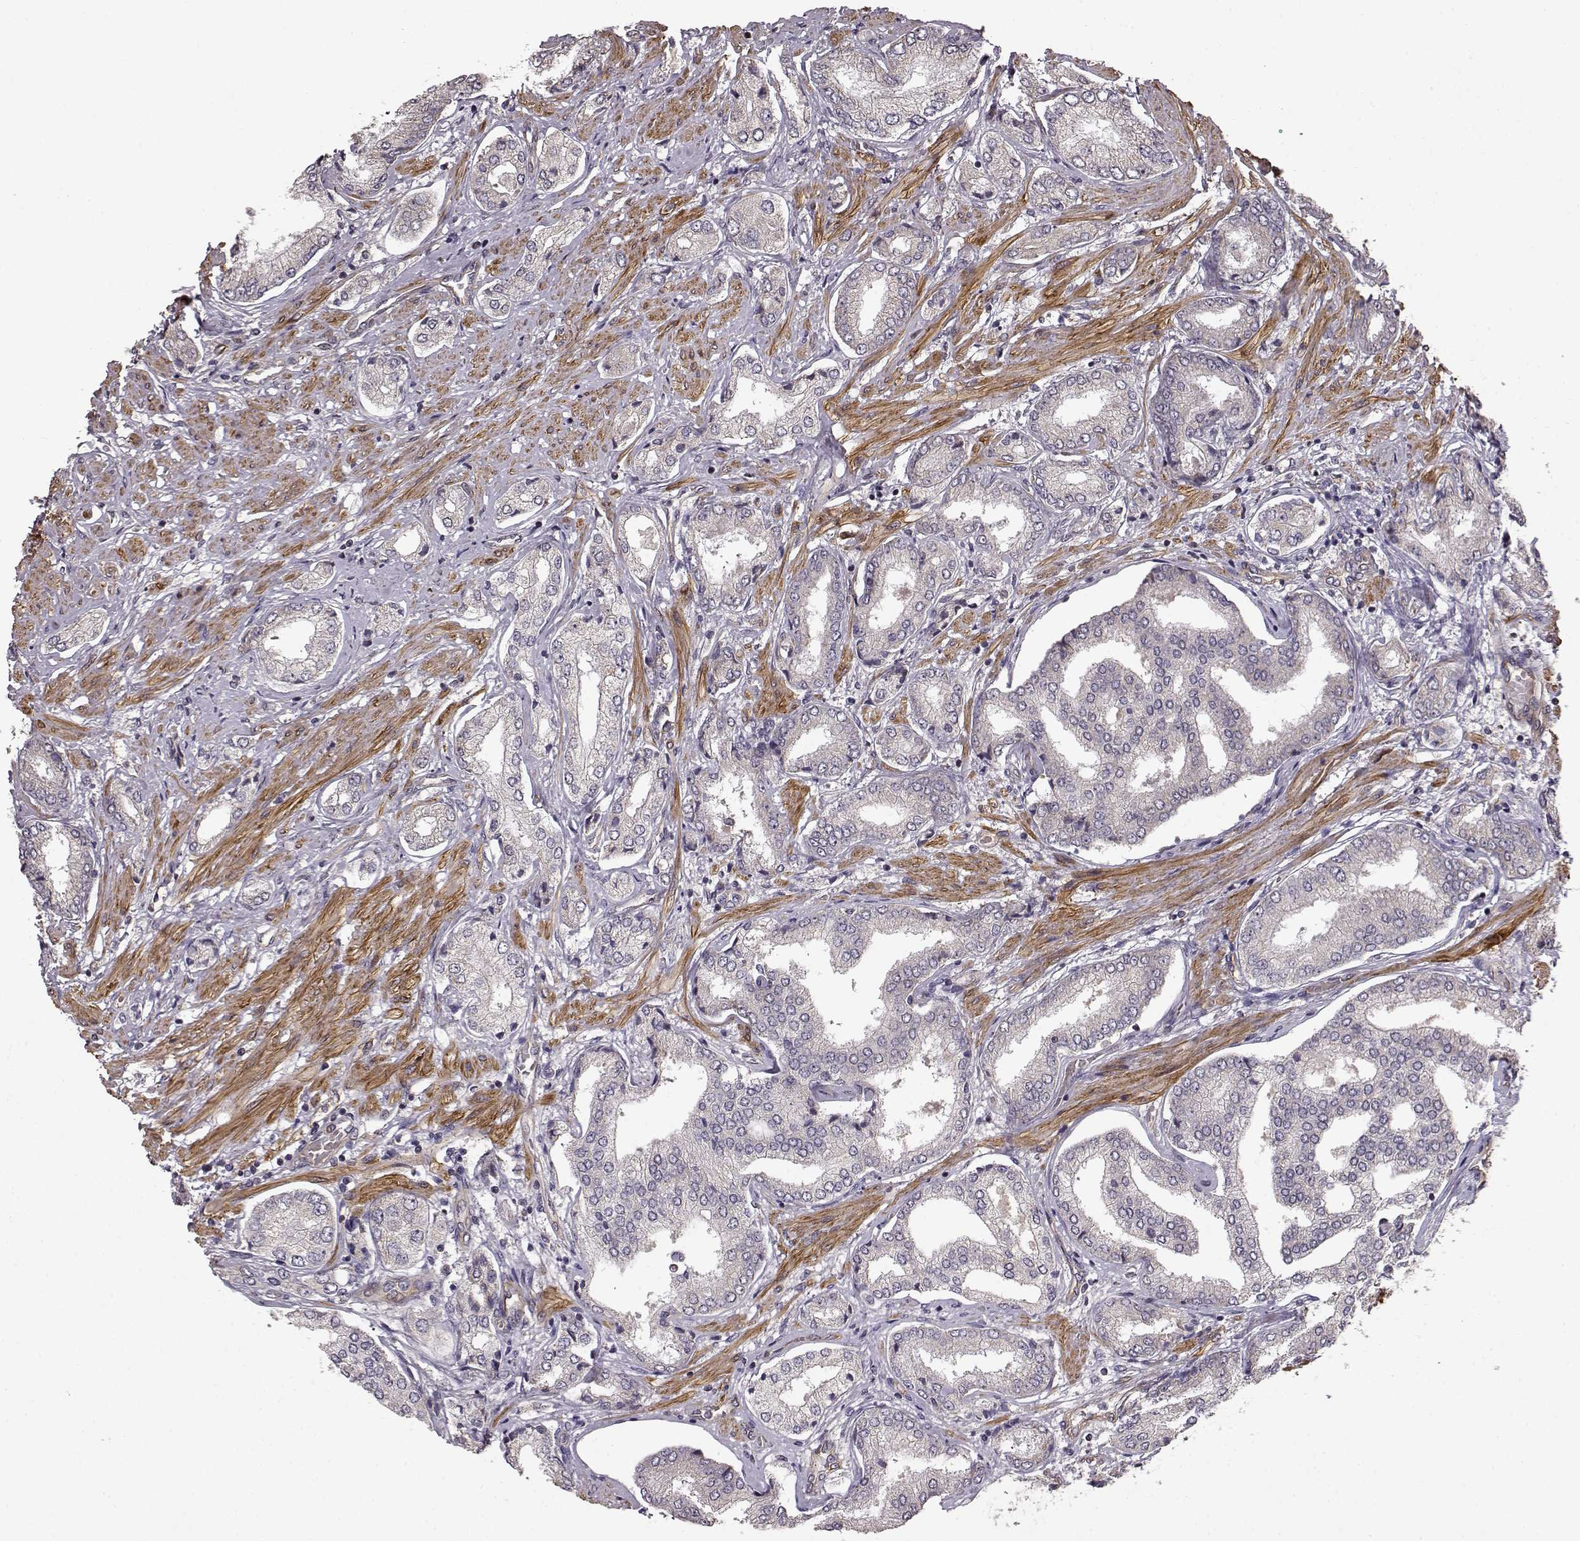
{"staining": {"intensity": "negative", "quantity": "none", "location": "none"}, "tissue": "prostate cancer", "cell_type": "Tumor cells", "image_type": "cancer", "snomed": [{"axis": "morphology", "description": "Adenocarcinoma, NOS"}, {"axis": "topography", "description": "Prostate"}], "caption": "The immunohistochemistry (IHC) histopathology image has no significant positivity in tumor cells of prostate adenocarcinoma tissue.", "gene": "BACH2", "patient": {"sex": "male", "age": 63}}